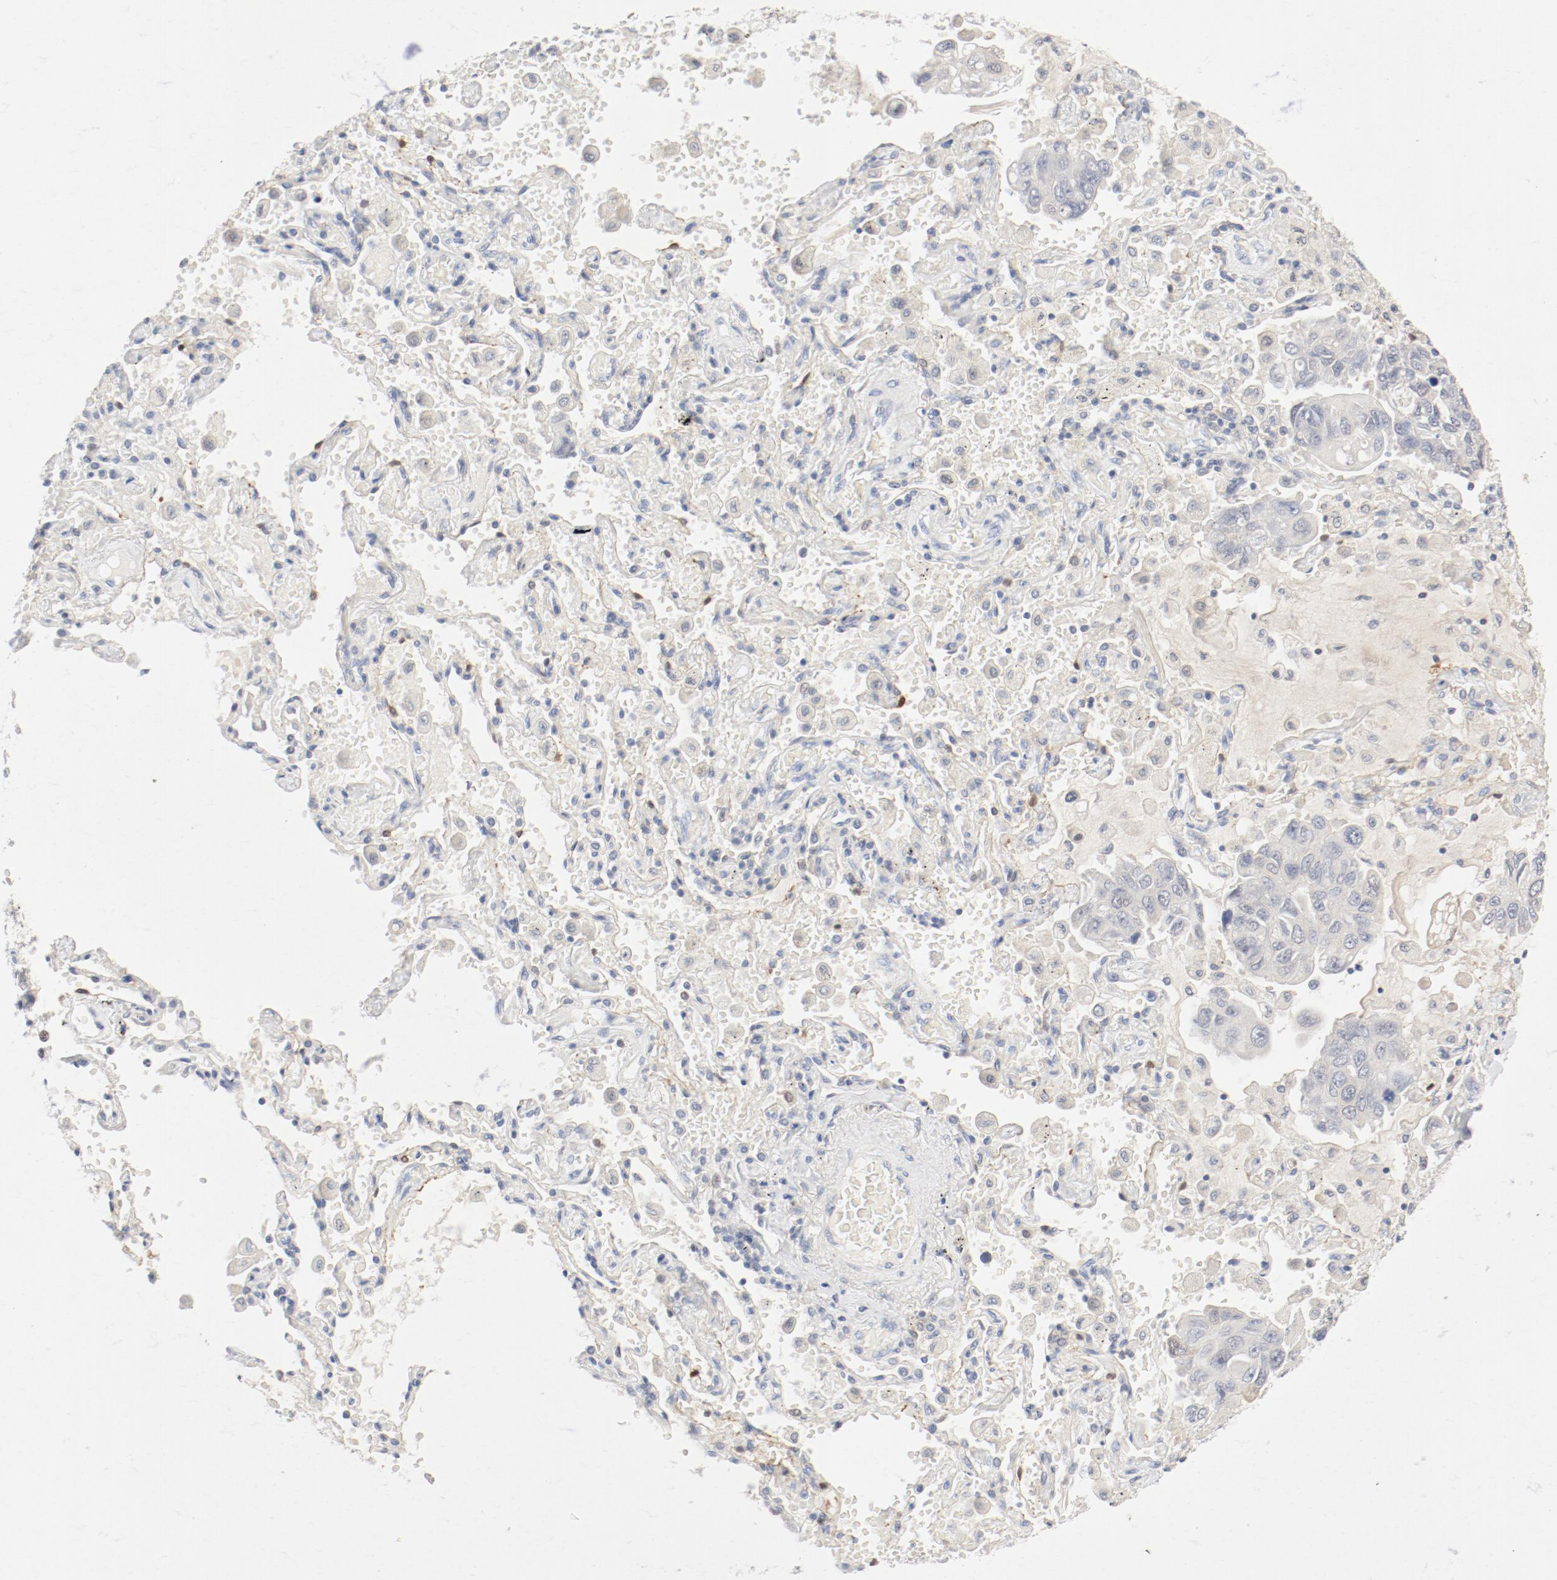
{"staining": {"intensity": "negative", "quantity": "none", "location": "none"}, "tissue": "lung cancer", "cell_type": "Tumor cells", "image_type": "cancer", "snomed": [{"axis": "morphology", "description": "Adenocarcinoma, NOS"}, {"axis": "topography", "description": "Lung"}], "caption": "IHC of lung cancer exhibits no staining in tumor cells. The staining is performed using DAB brown chromogen with nuclei counter-stained in using hematoxylin.", "gene": "PGM1", "patient": {"sex": "male", "age": 64}}